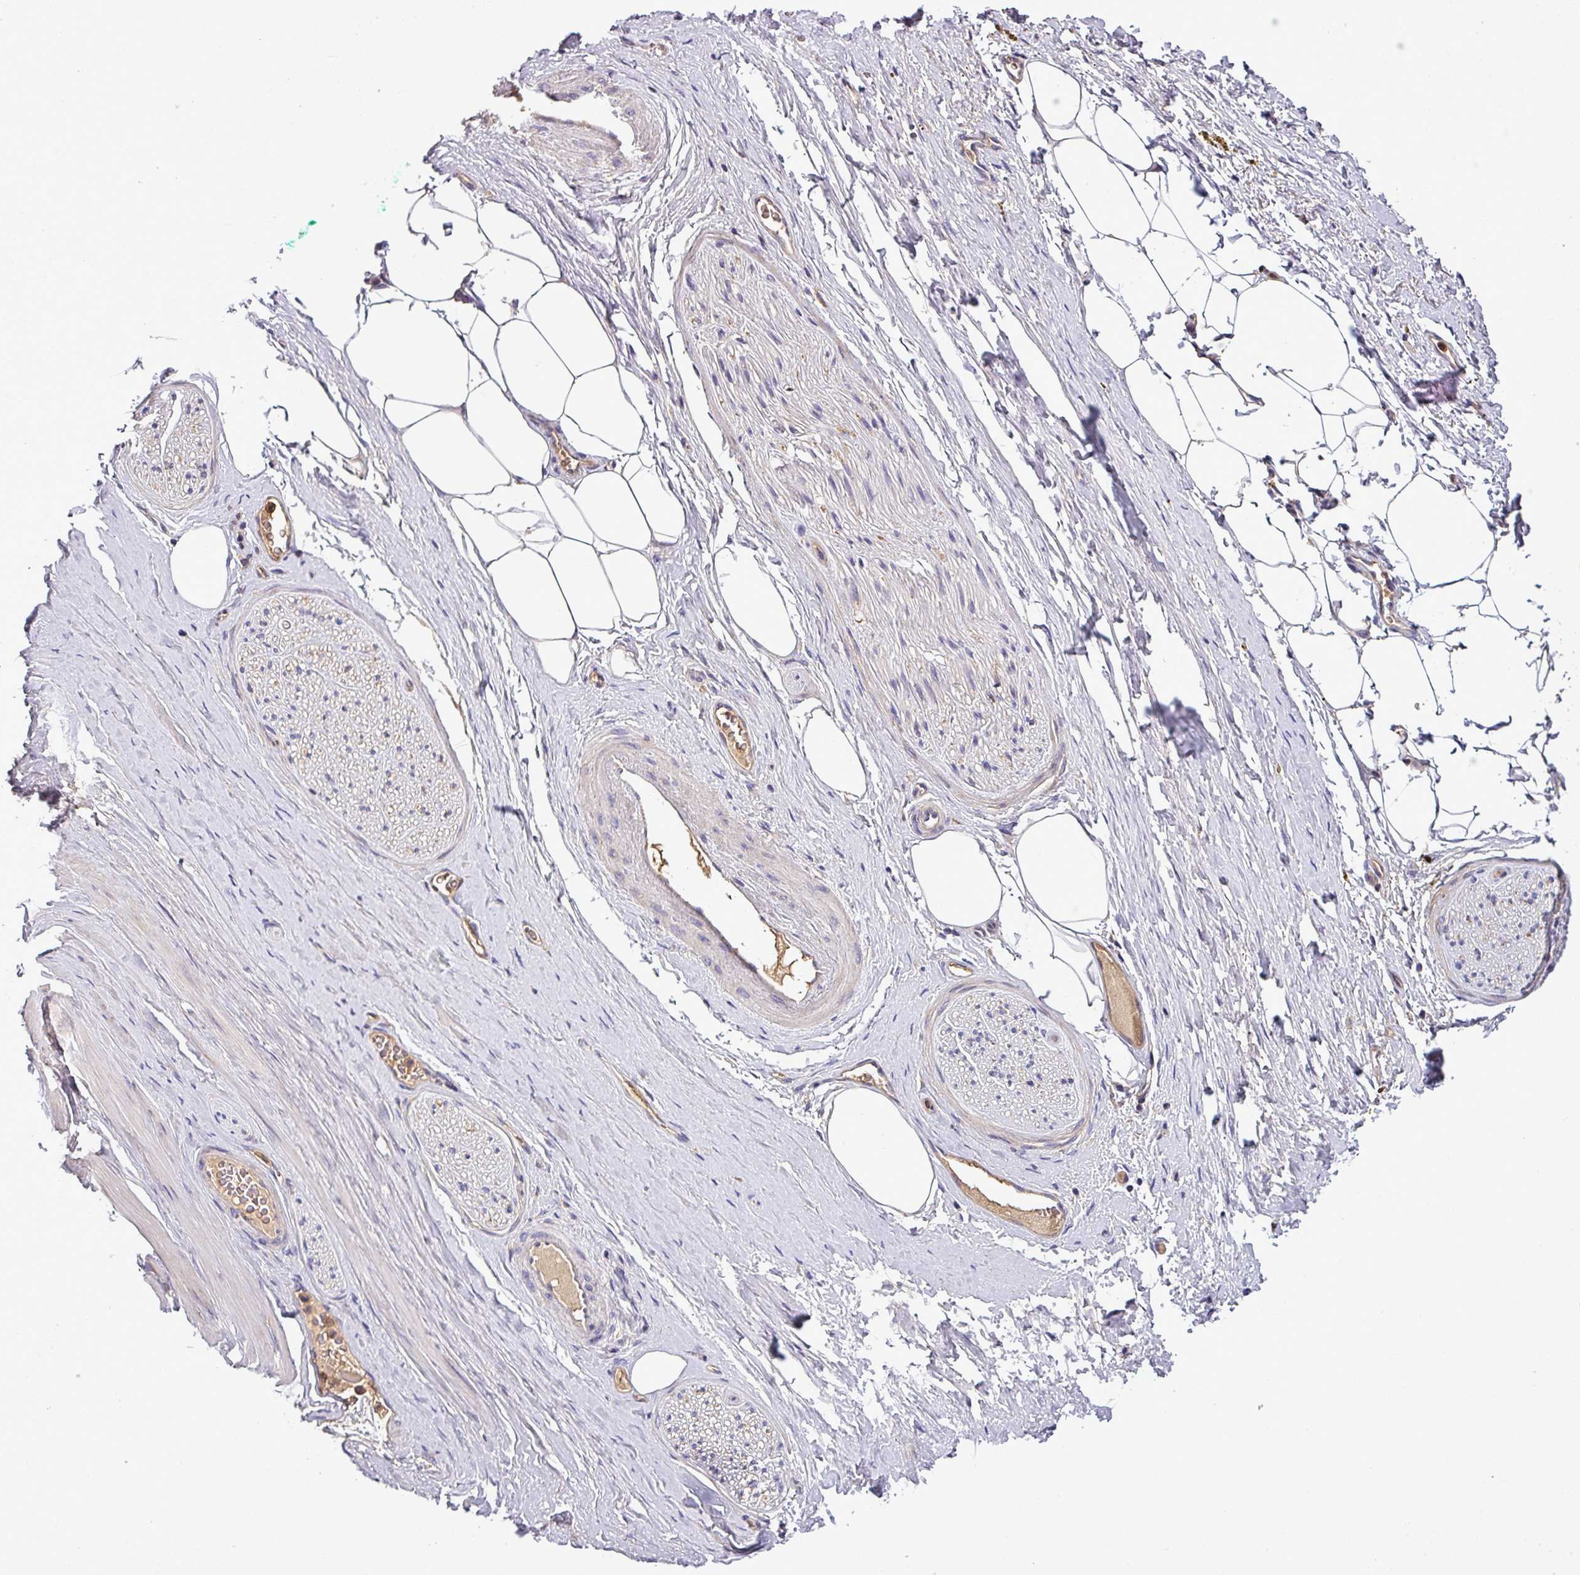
{"staining": {"intensity": "negative", "quantity": "none", "location": "none"}, "tissue": "adipose tissue", "cell_type": "Adipocytes", "image_type": "normal", "snomed": [{"axis": "morphology", "description": "Normal tissue, NOS"}, {"axis": "morphology", "description": "Adenocarcinoma, High grade"}, {"axis": "topography", "description": "Prostate"}, {"axis": "topography", "description": "Peripheral nerve tissue"}], "caption": "This is an immunohistochemistry (IHC) photomicrograph of normal human adipose tissue. There is no staining in adipocytes.", "gene": "LRRC74B", "patient": {"sex": "male", "age": 68}}